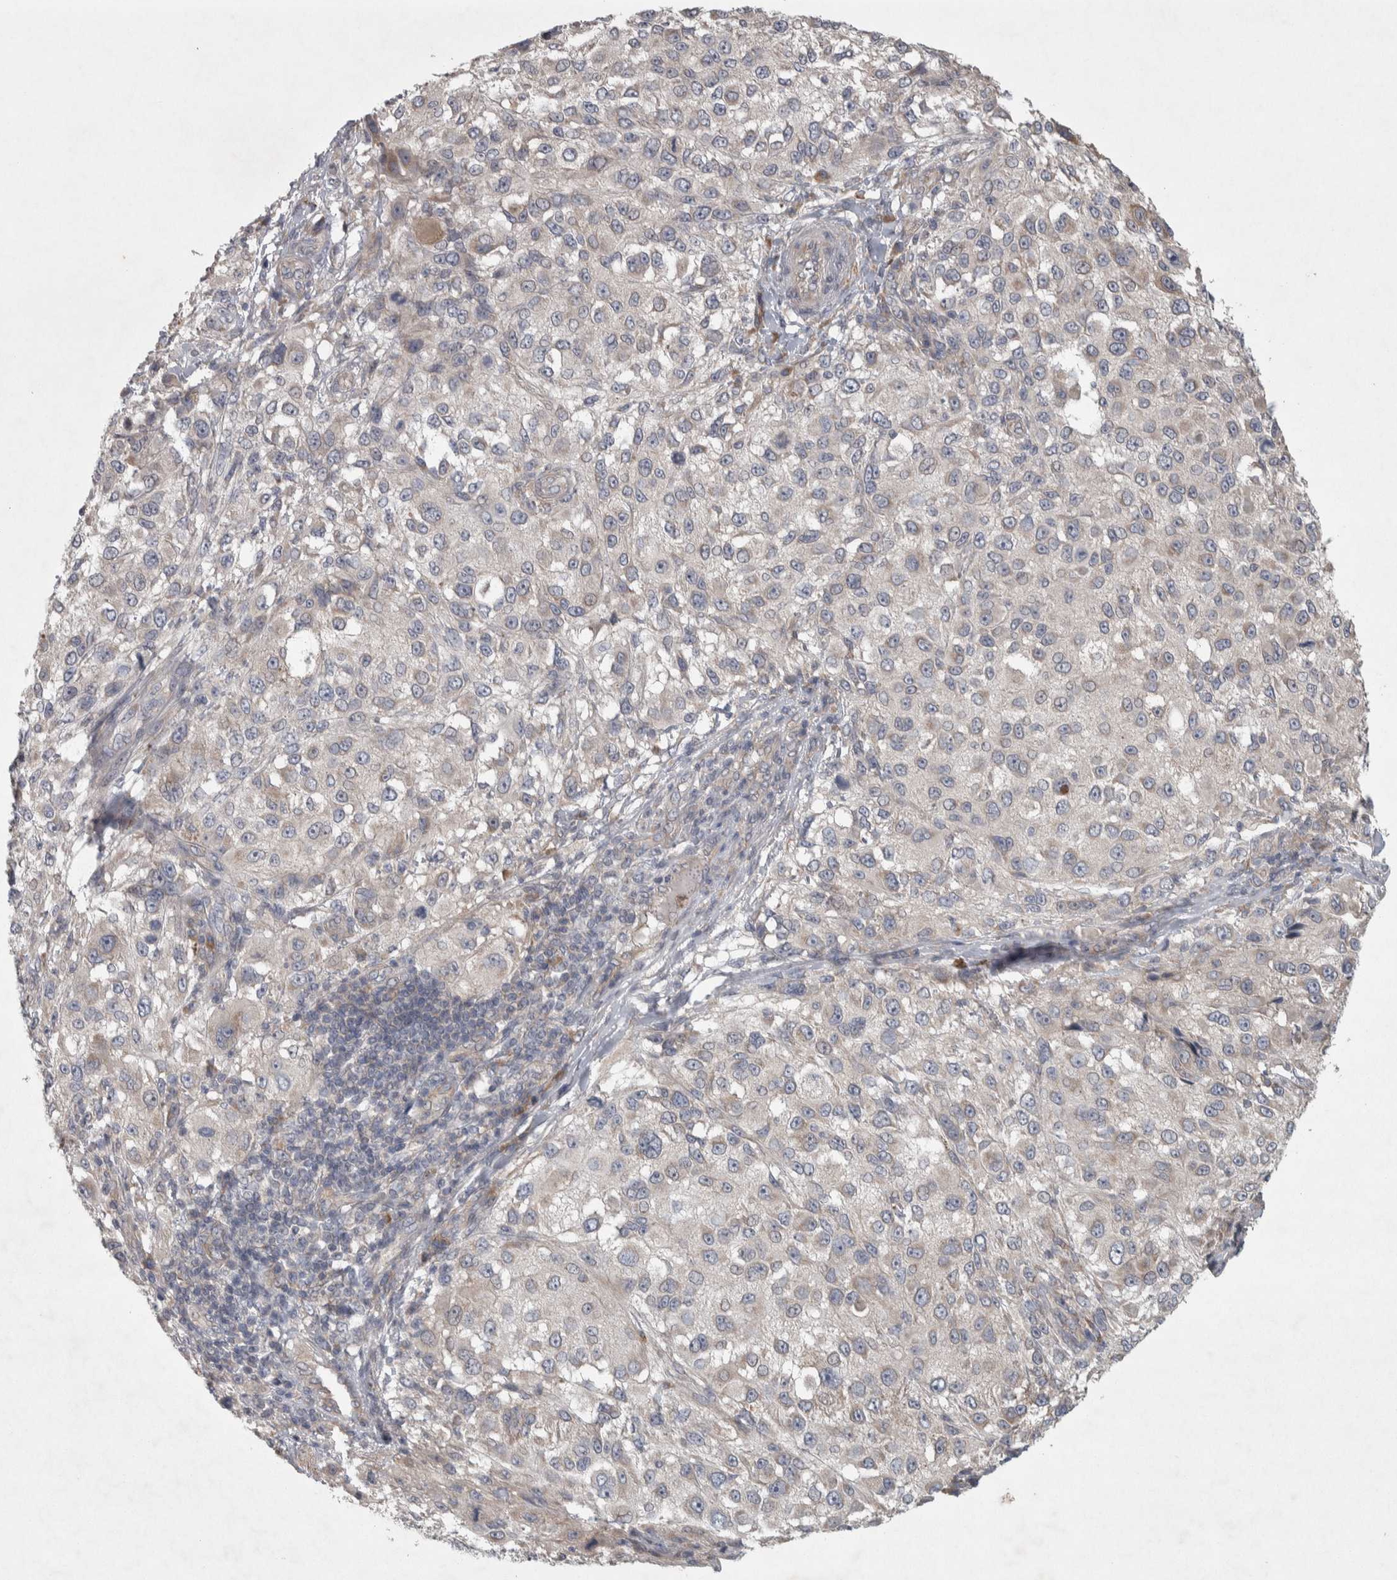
{"staining": {"intensity": "negative", "quantity": "none", "location": "none"}, "tissue": "melanoma", "cell_type": "Tumor cells", "image_type": "cancer", "snomed": [{"axis": "morphology", "description": "Necrosis, NOS"}, {"axis": "morphology", "description": "Malignant melanoma, NOS"}, {"axis": "topography", "description": "Skin"}], "caption": "High magnification brightfield microscopy of malignant melanoma stained with DAB (brown) and counterstained with hematoxylin (blue): tumor cells show no significant staining. (DAB (3,3'-diaminobenzidine) IHC, high magnification).", "gene": "SRP68", "patient": {"sex": "female", "age": 87}}